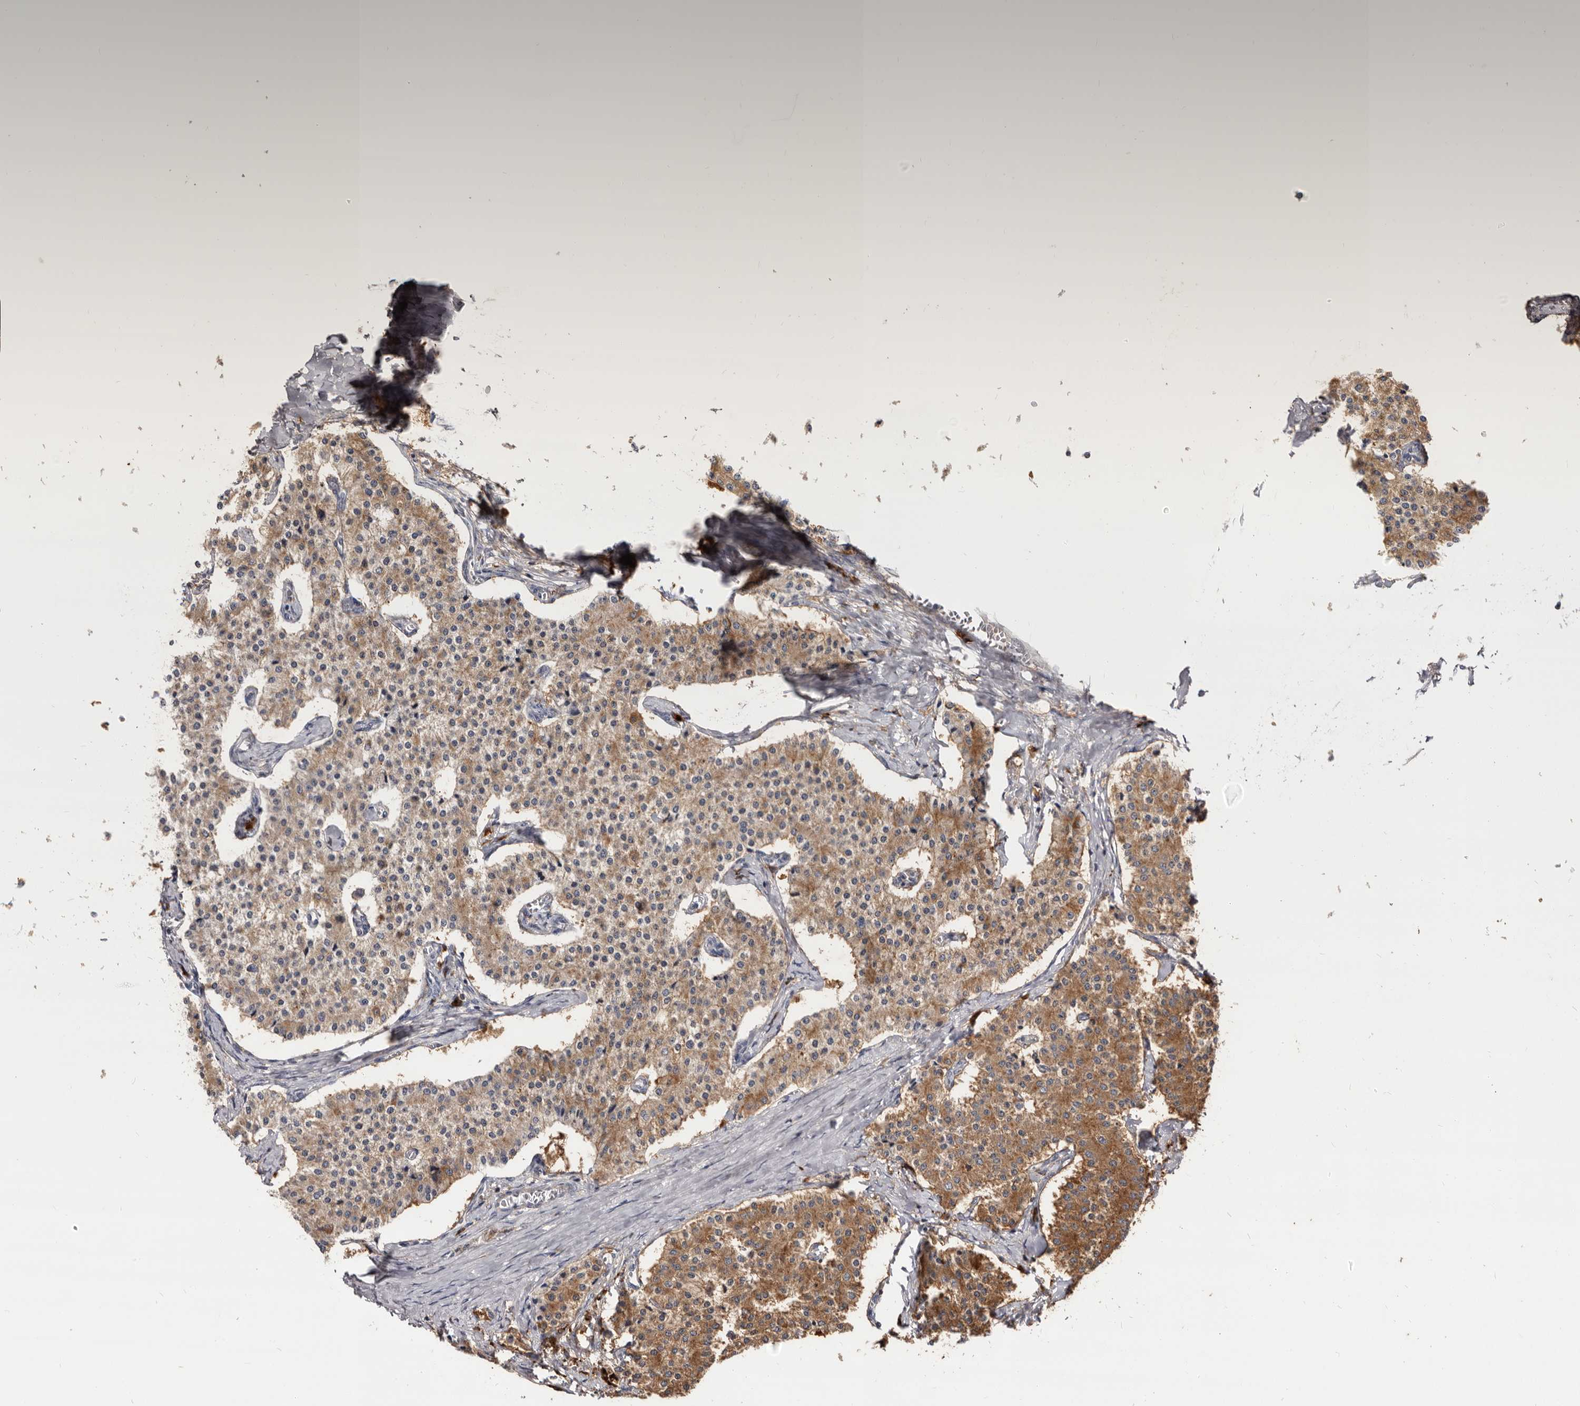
{"staining": {"intensity": "moderate", "quantity": ">75%", "location": "cytoplasmic/membranous"}, "tissue": "carcinoid", "cell_type": "Tumor cells", "image_type": "cancer", "snomed": [{"axis": "morphology", "description": "Carcinoid, malignant, NOS"}, {"axis": "topography", "description": "Colon"}], "caption": "Protein staining exhibits moderate cytoplasmic/membranous staining in approximately >75% of tumor cells in carcinoid (malignant).", "gene": "TPD52", "patient": {"sex": "female", "age": 52}}